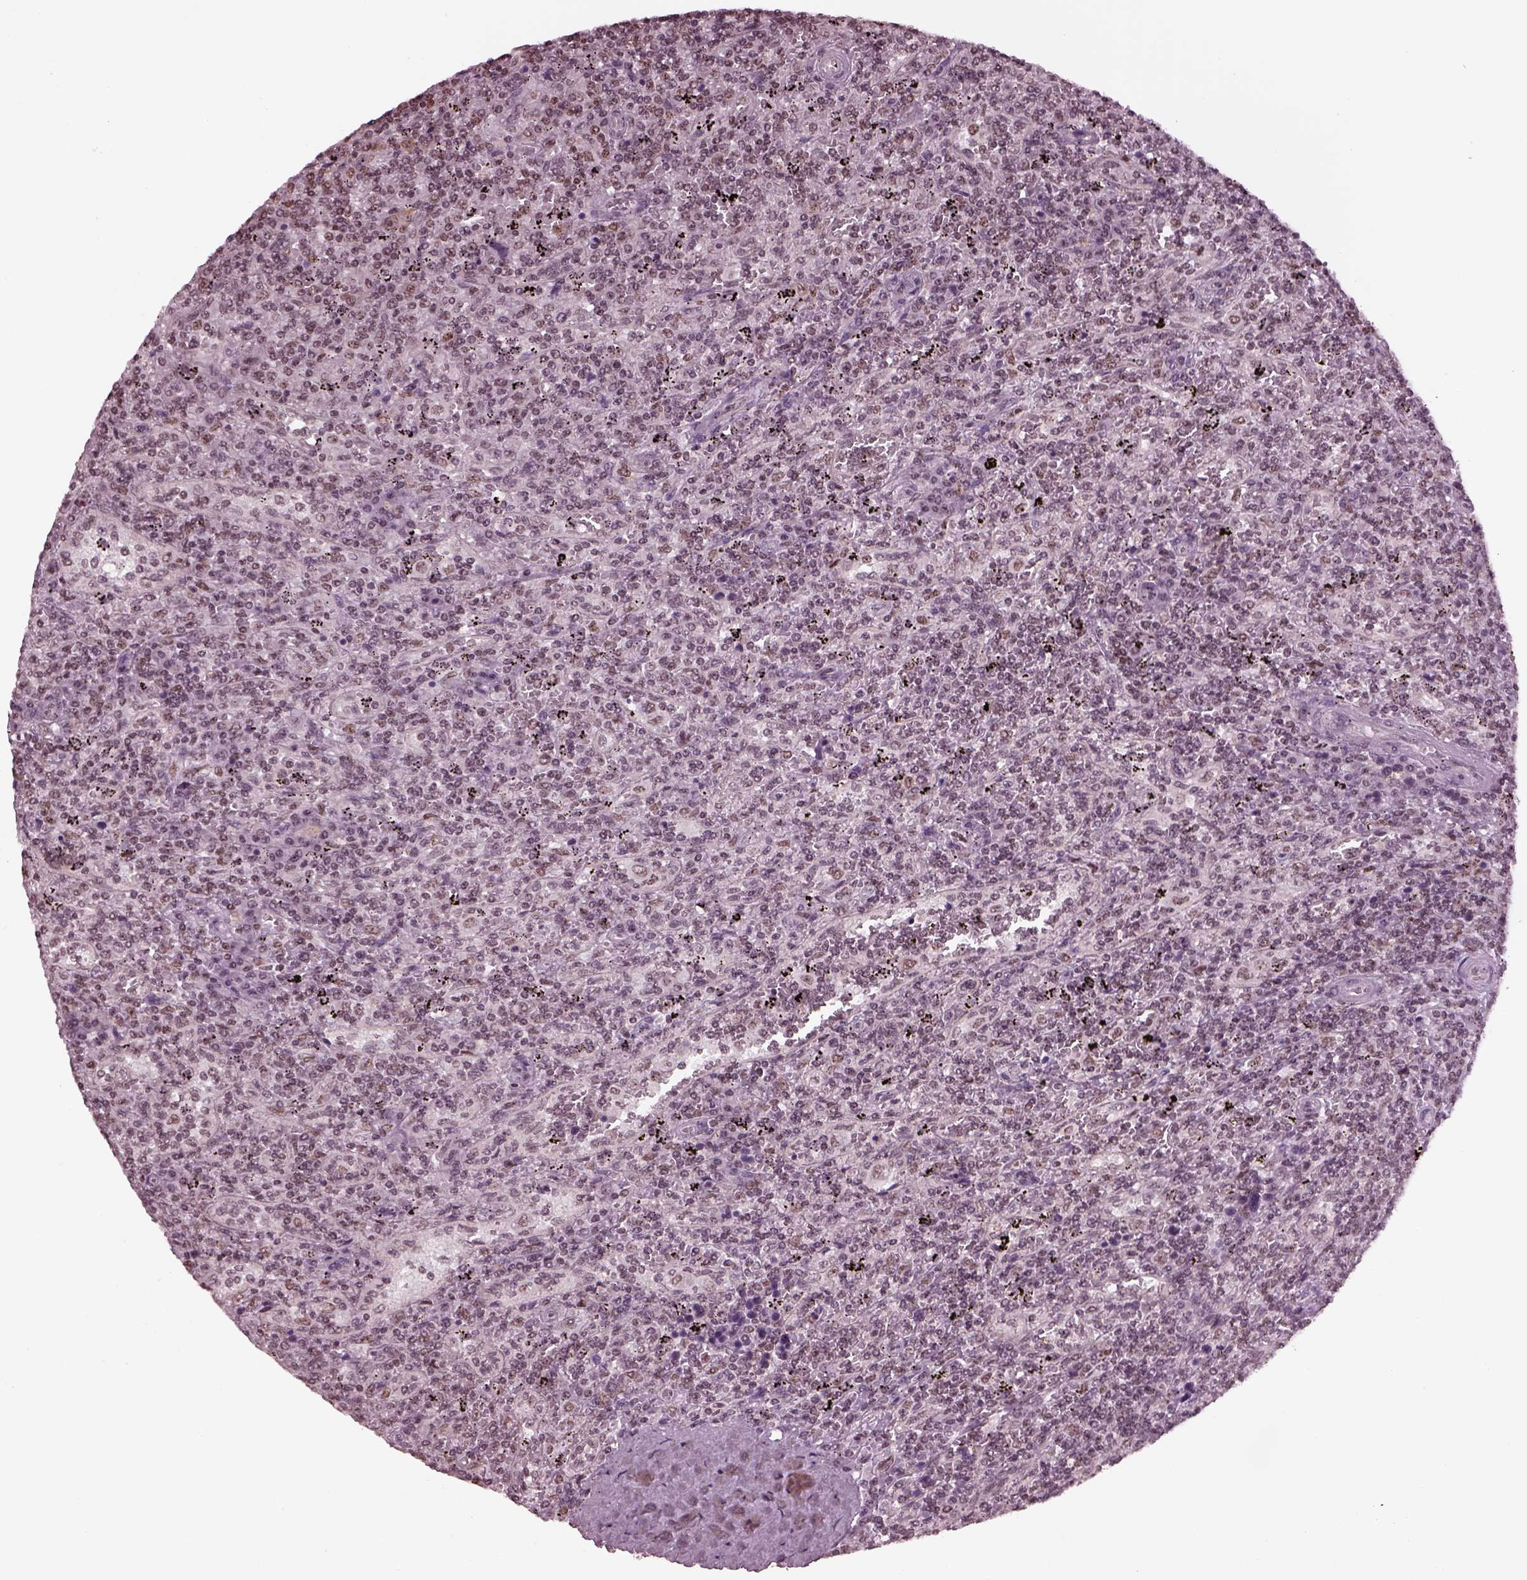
{"staining": {"intensity": "negative", "quantity": "none", "location": "none"}, "tissue": "lymphoma", "cell_type": "Tumor cells", "image_type": "cancer", "snomed": [{"axis": "morphology", "description": "Malignant lymphoma, non-Hodgkin's type, Low grade"}, {"axis": "topography", "description": "Spleen"}], "caption": "Human low-grade malignant lymphoma, non-Hodgkin's type stained for a protein using IHC shows no expression in tumor cells.", "gene": "RUVBL2", "patient": {"sex": "male", "age": 62}}